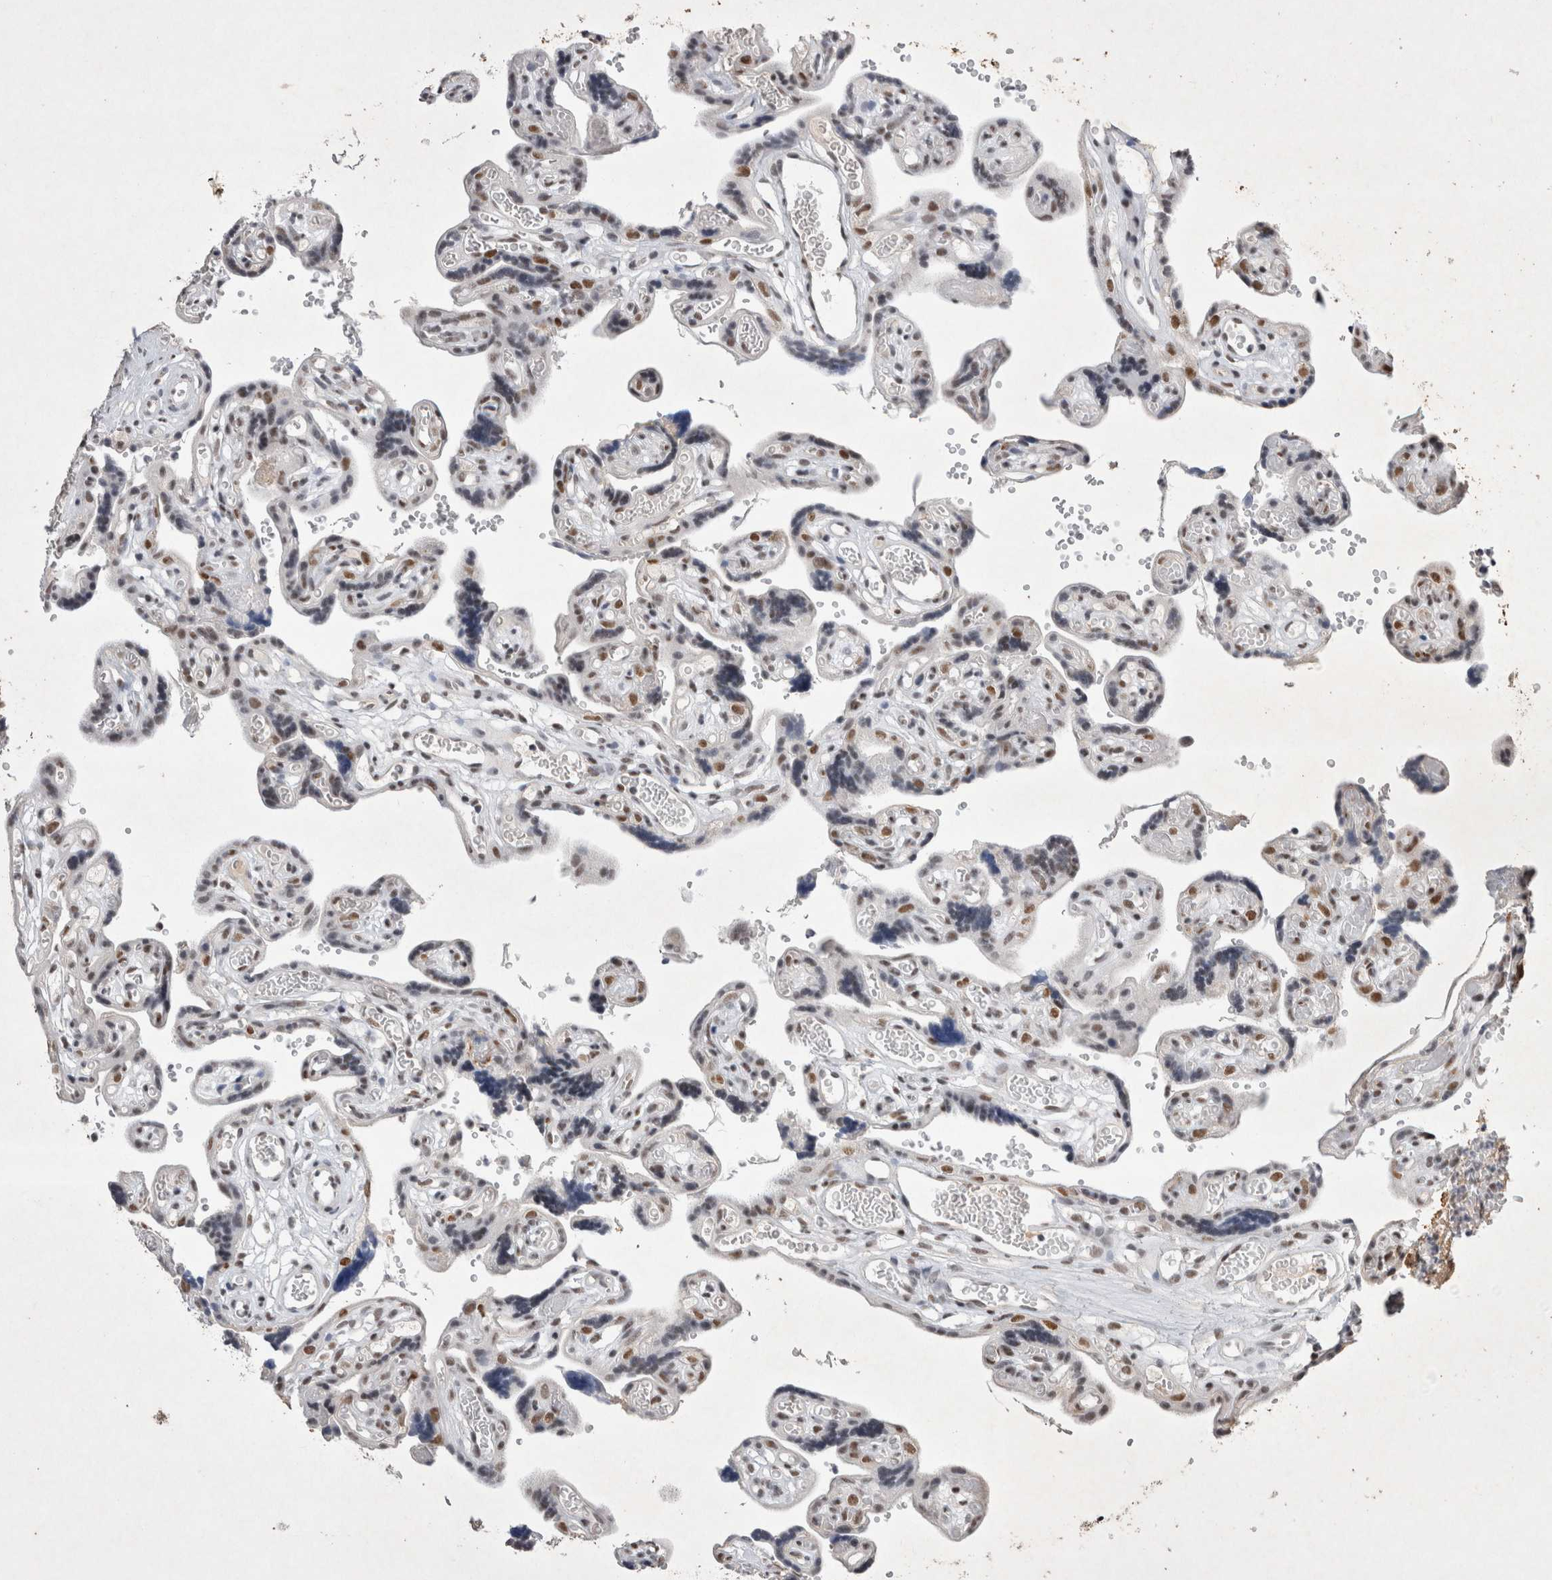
{"staining": {"intensity": "strong", "quantity": ">75%", "location": "nuclear"}, "tissue": "placenta", "cell_type": "Decidual cells", "image_type": "normal", "snomed": [{"axis": "morphology", "description": "Normal tissue, NOS"}, {"axis": "topography", "description": "Placenta"}], "caption": "The photomicrograph exhibits immunohistochemical staining of benign placenta. There is strong nuclear expression is appreciated in about >75% of decidual cells.", "gene": "RBM6", "patient": {"sex": "female", "age": 30}}